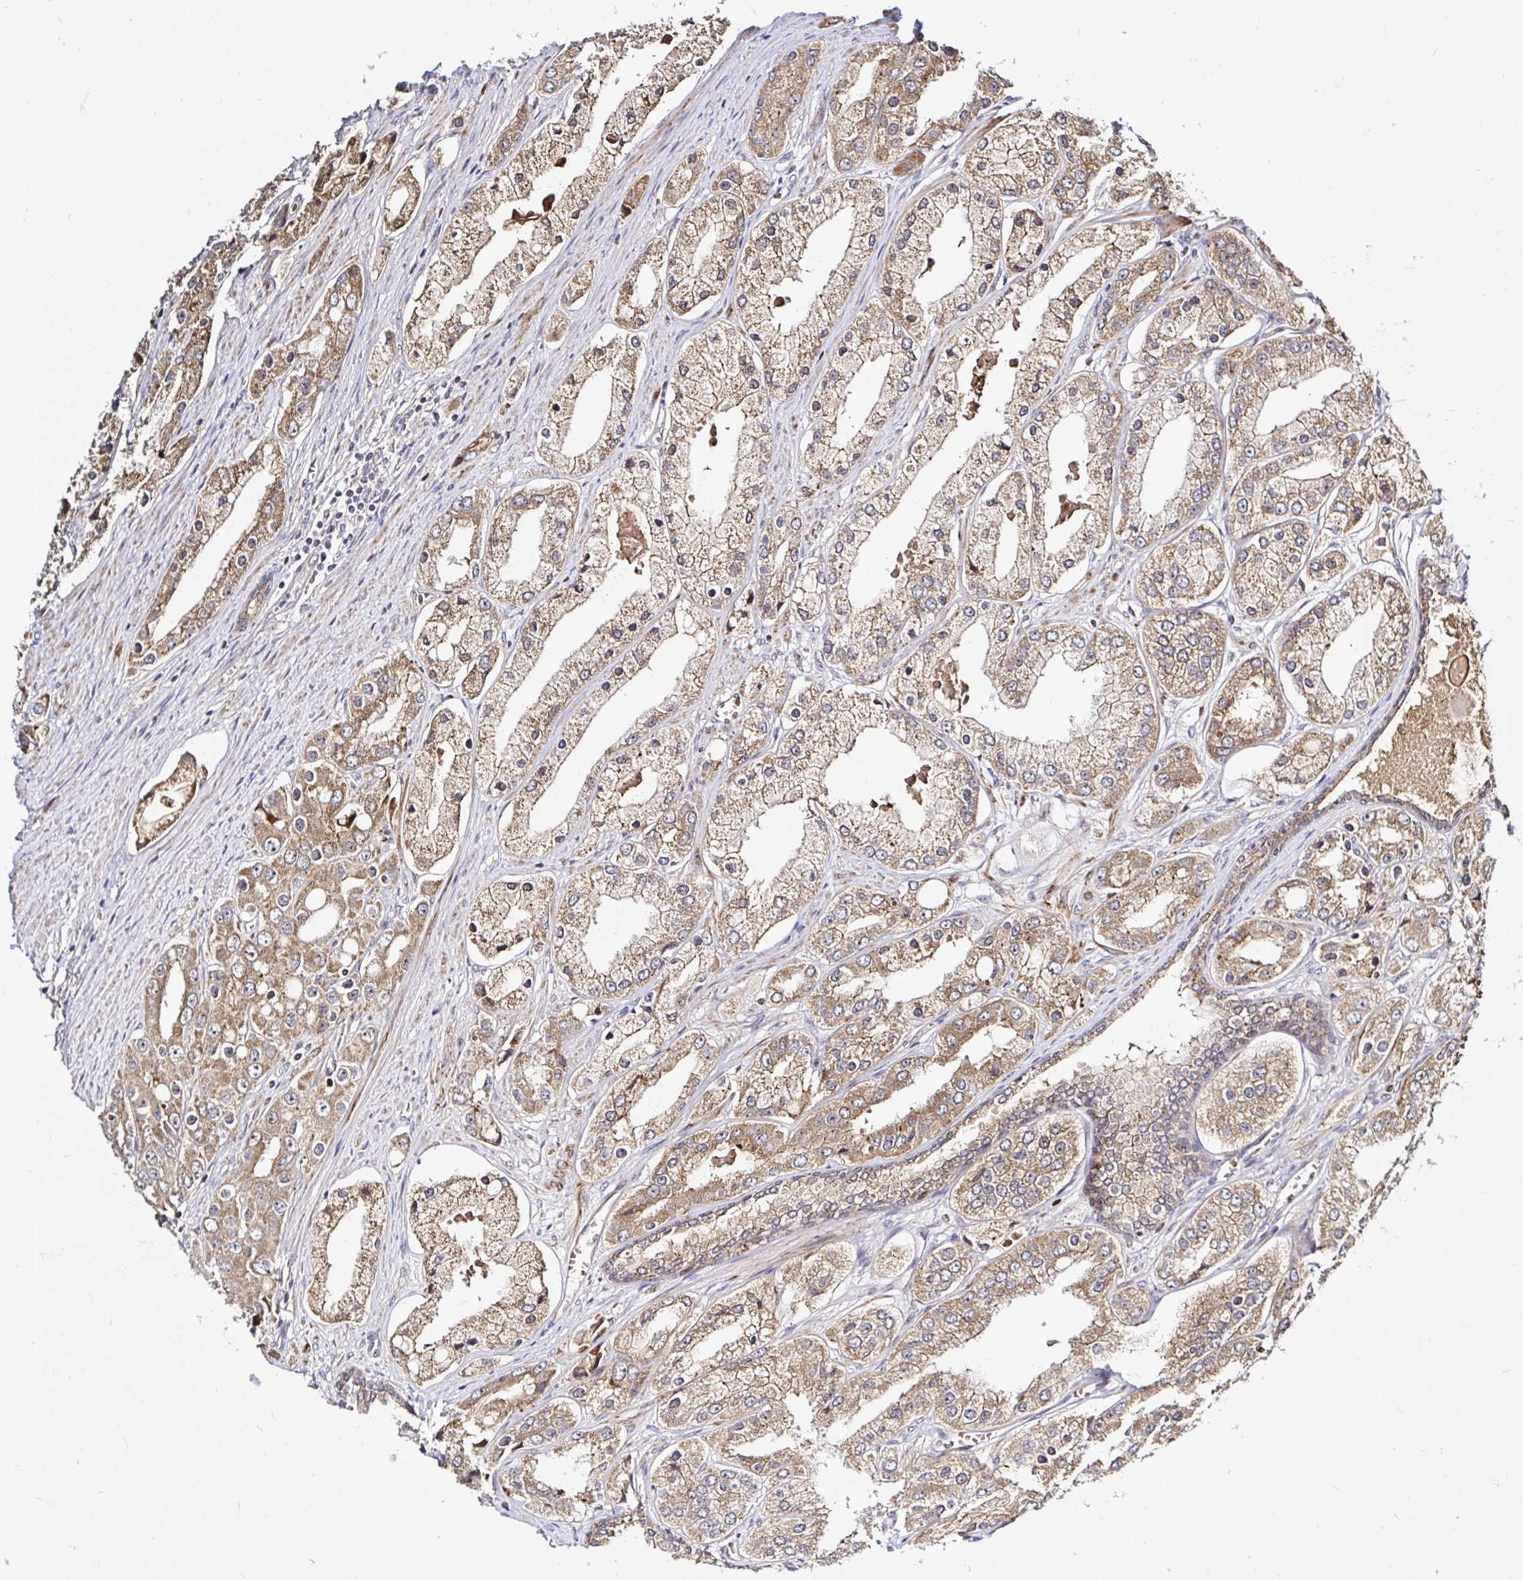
{"staining": {"intensity": "moderate", "quantity": ">75%", "location": "cytoplasmic/membranous"}, "tissue": "prostate cancer", "cell_type": "Tumor cells", "image_type": "cancer", "snomed": [{"axis": "morphology", "description": "Adenocarcinoma, Low grade"}, {"axis": "topography", "description": "Prostate"}], "caption": "Low-grade adenocarcinoma (prostate) stained with a brown dye exhibits moderate cytoplasmic/membranous positive staining in approximately >75% of tumor cells.", "gene": "ARHGEF37", "patient": {"sex": "male", "age": 69}}